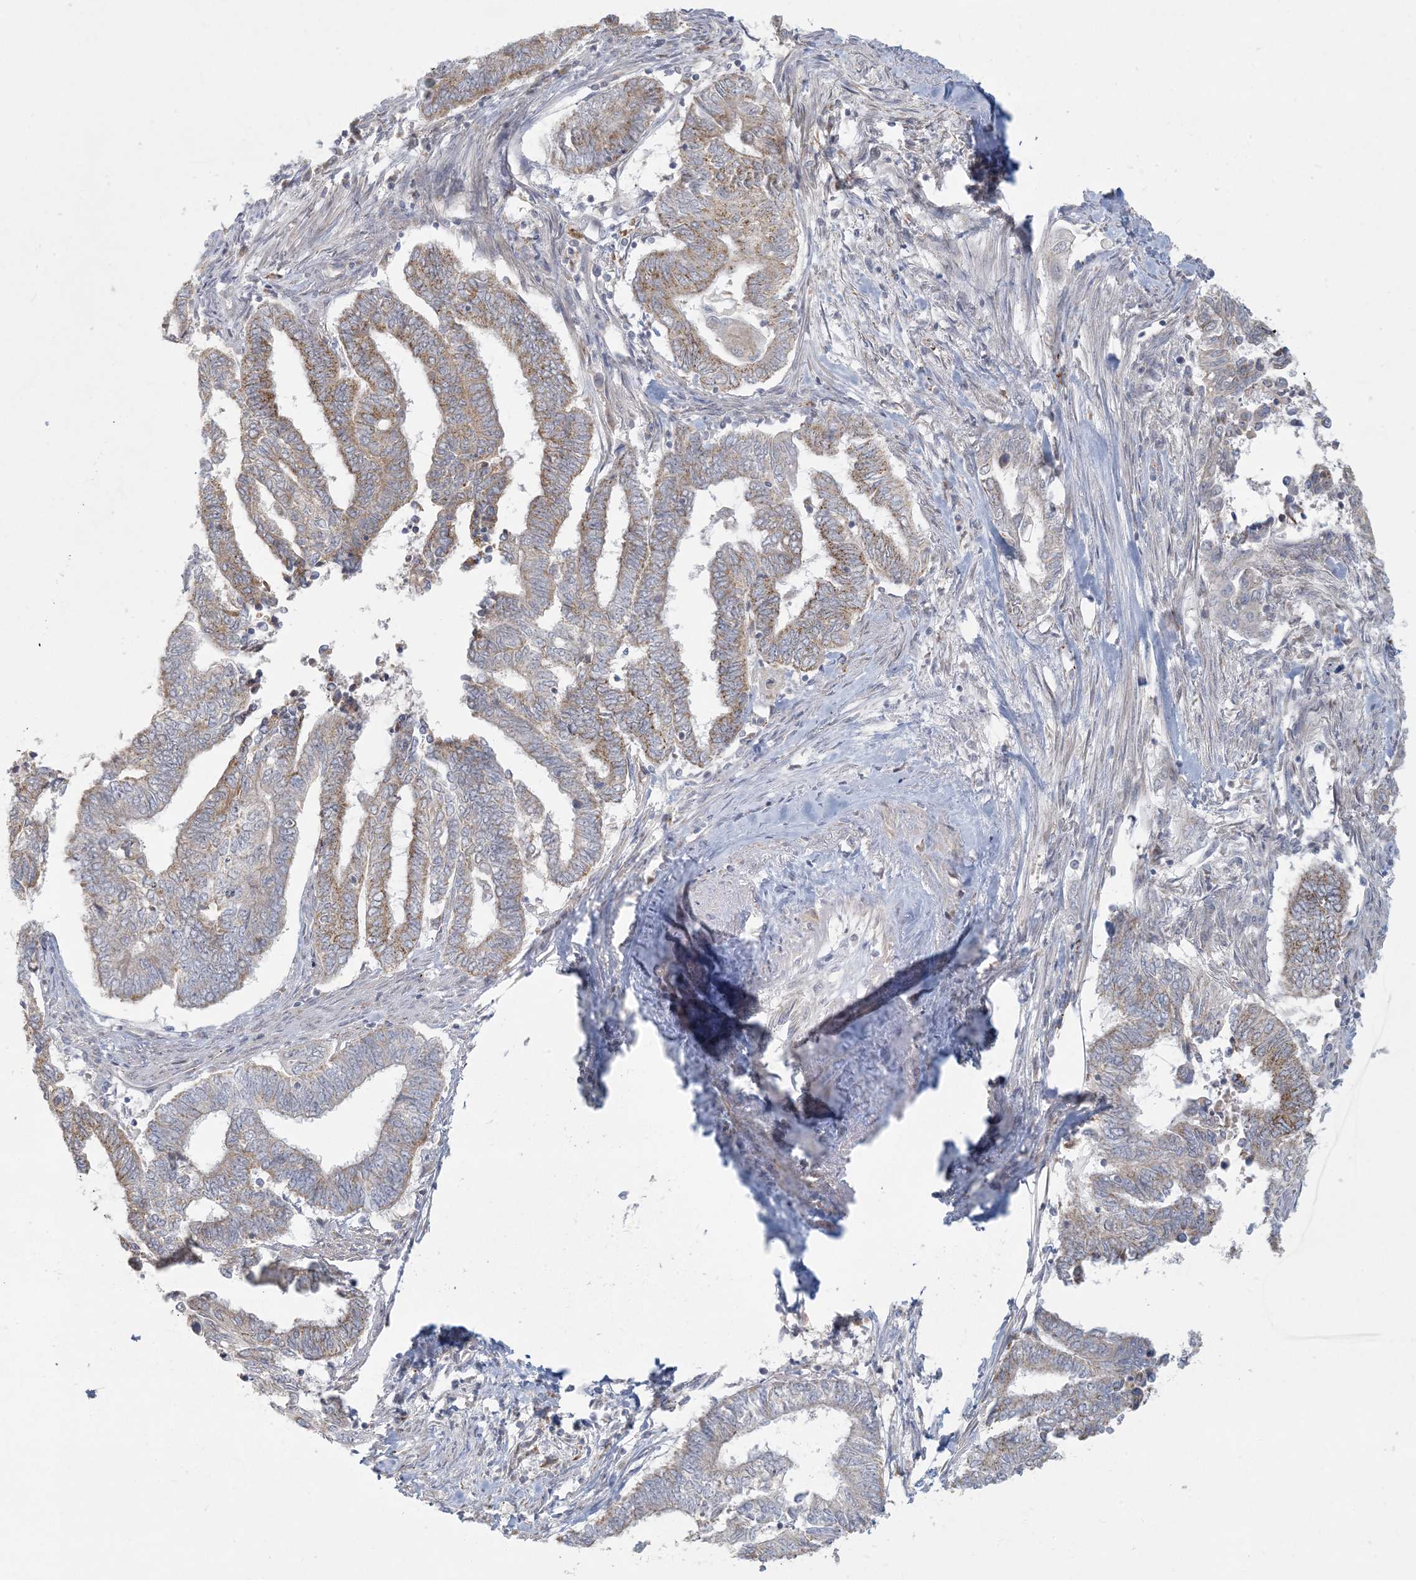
{"staining": {"intensity": "weak", "quantity": ">75%", "location": "cytoplasmic/membranous"}, "tissue": "endometrial cancer", "cell_type": "Tumor cells", "image_type": "cancer", "snomed": [{"axis": "morphology", "description": "Adenocarcinoma, NOS"}, {"axis": "topography", "description": "Uterus"}, {"axis": "topography", "description": "Endometrium"}], "caption": "This micrograph displays immunohistochemistry (IHC) staining of endometrial cancer (adenocarcinoma), with low weak cytoplasmic/membranous staining in approximately >75% of tumor cells.", "gene": "MCAT", "patient": {"sex": "female", "age": 70}}